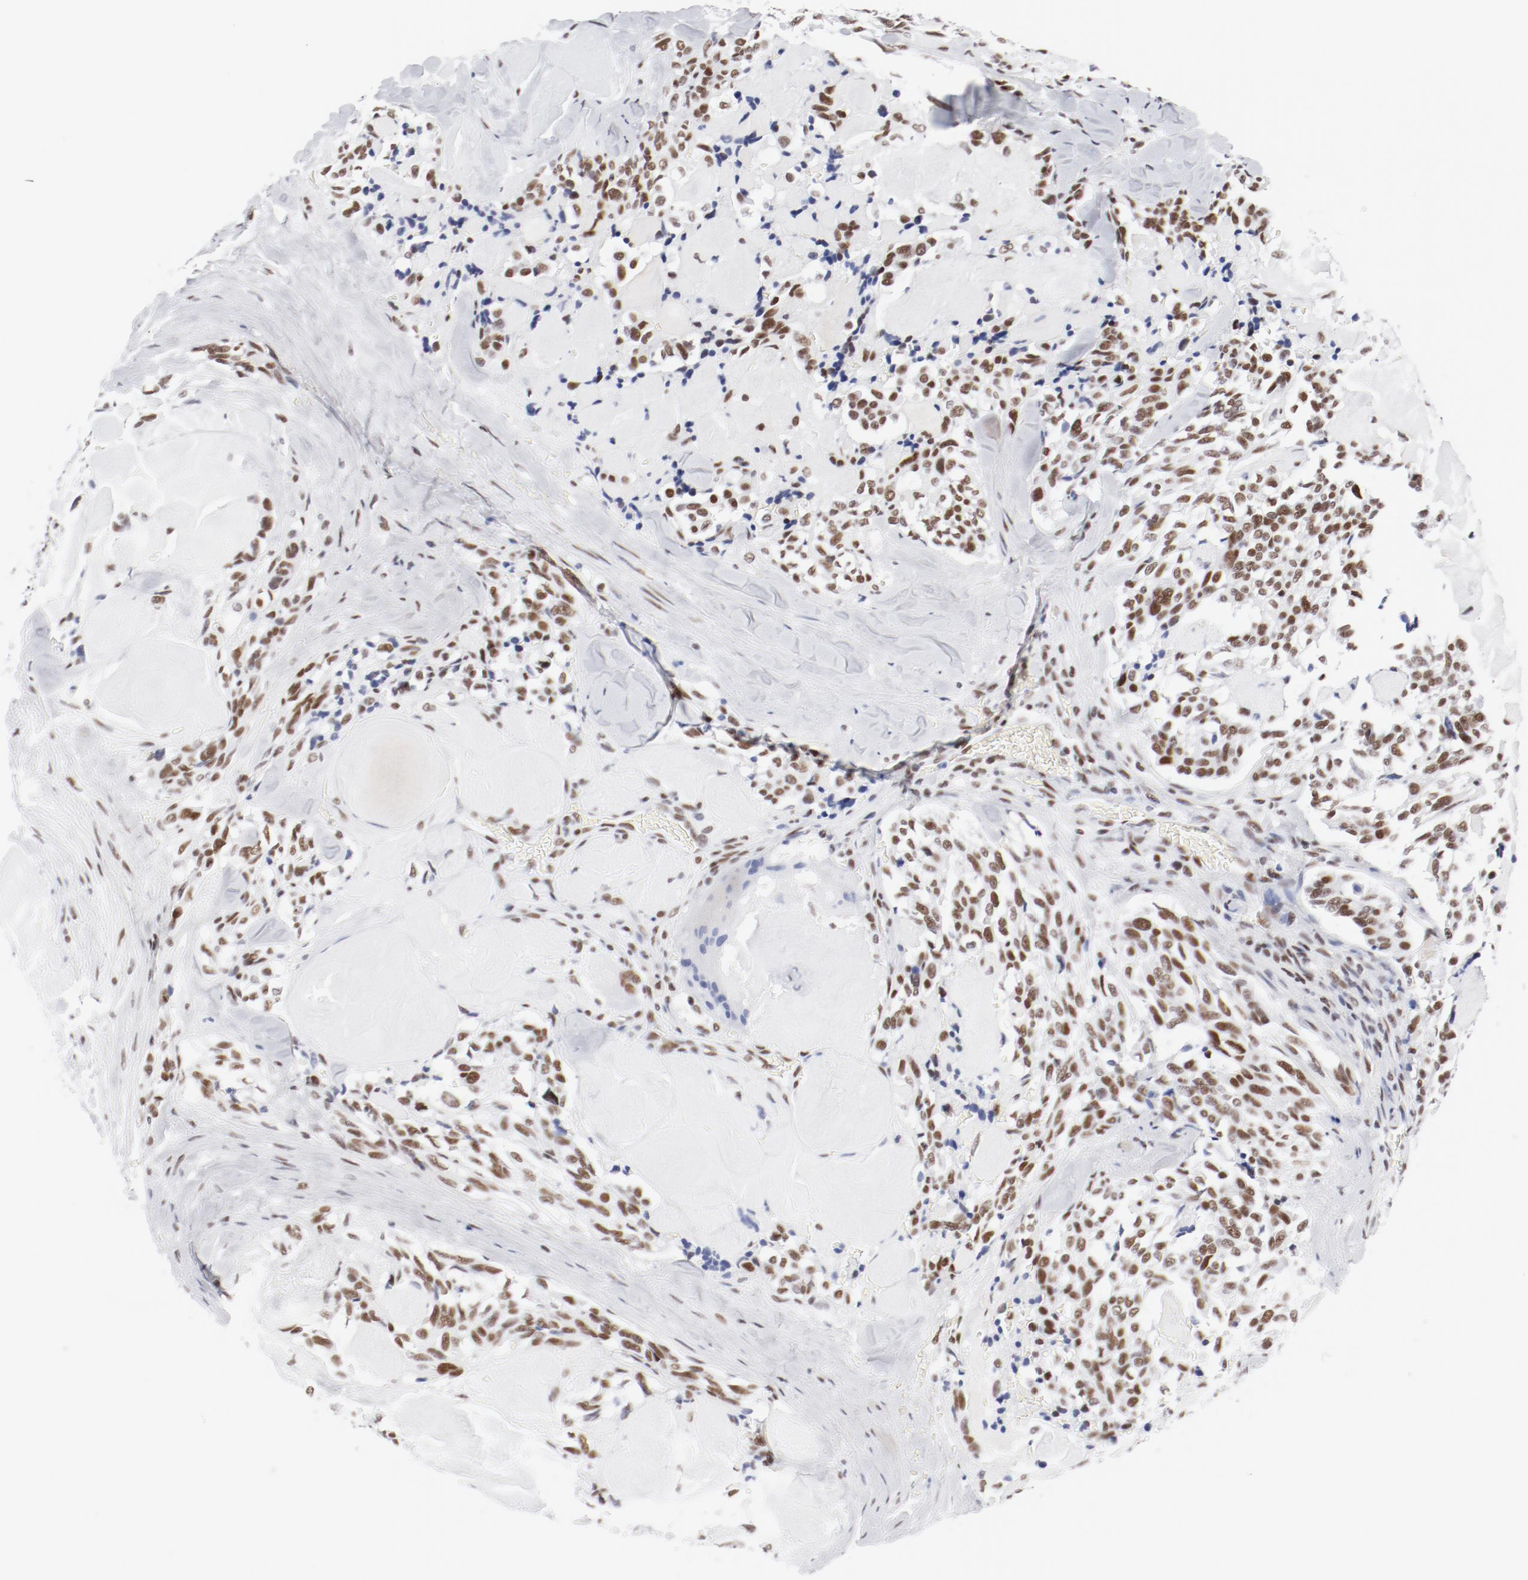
{"staining": {"intensity": "moderate", "quantity": ">75%", "location": "nuclear"}, "tissue": "thyroid cancer", "cell_type": "Tumor cells", "image_type": "cancer", "snomed": [{"axis": "morphology", "description": "Carcinoma, NOS"}, {"axis": "morphology", "description": "Carcinoid, malignant, NOS"}, {"axis": "topography", "description": "Thyroid gland"}], "caption": "Tumor cells show moderate nuclear positivity in approximately >75% of cells in carcinoma (thyroid).", "gene": "ATF2", "patient": {"sex": "male", "age": 33}}